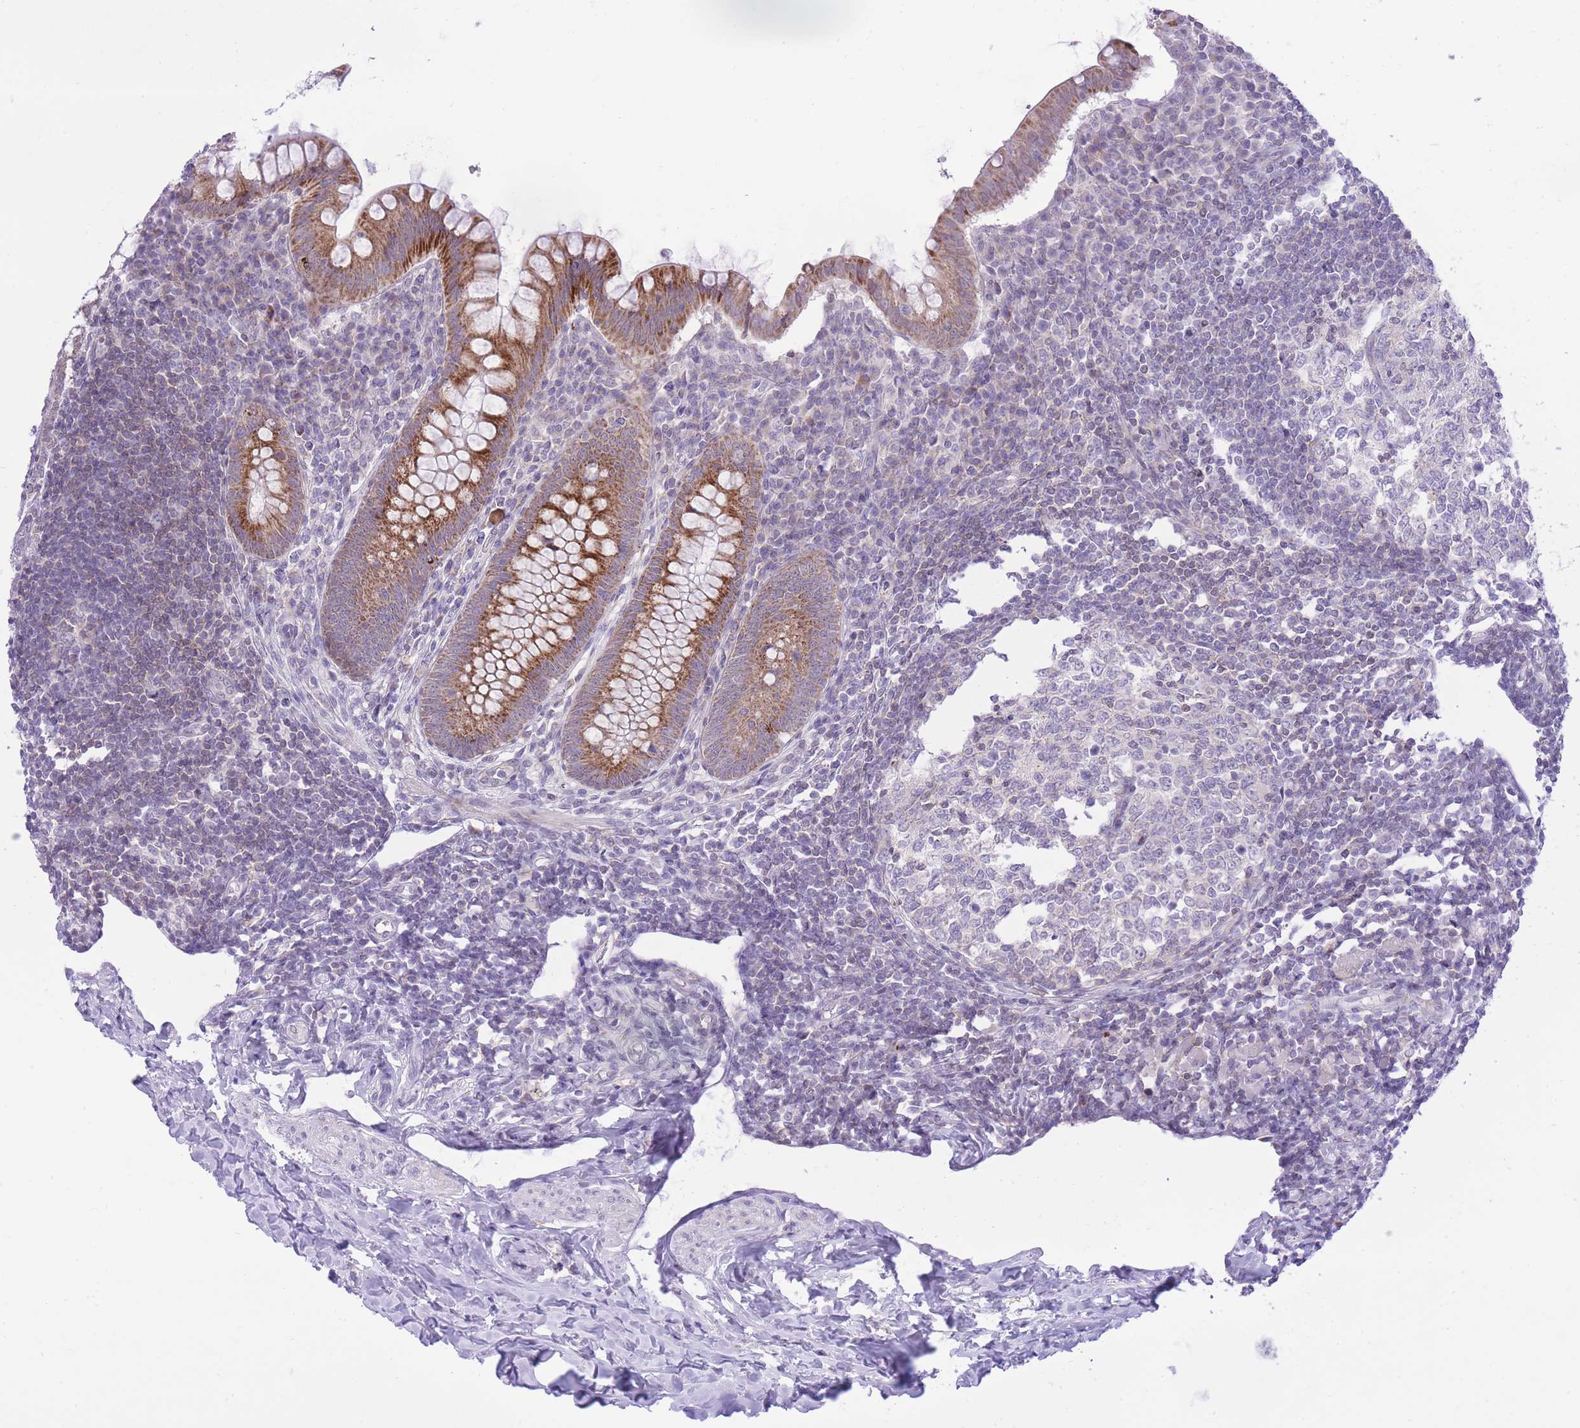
{"staining": {"intensity": "moderate", "quantity": ">75%", "location": "cytoplasmic/membranous"}, "tissue": "appendix", "cell_type": "Glandular cells", "image_type": "normal", "snomed": [{"axis": "morphology", "description": "Normal tissue, NOS"}, {"axis": "topography", "description": "Appendix"}], "caption": "Appendix stained with DAB (3,3'-diaminobenzidine) immunohistochemistry (IHC) shows medium levels of moderate cytoplasmic/membranous expression in approximately >75% of glandular cells. Ihc stains the protein of interest in brown and the nuclei are stained blue.", "gene": "DENND2D", "patient": {"sex": "female", "age": 33}}